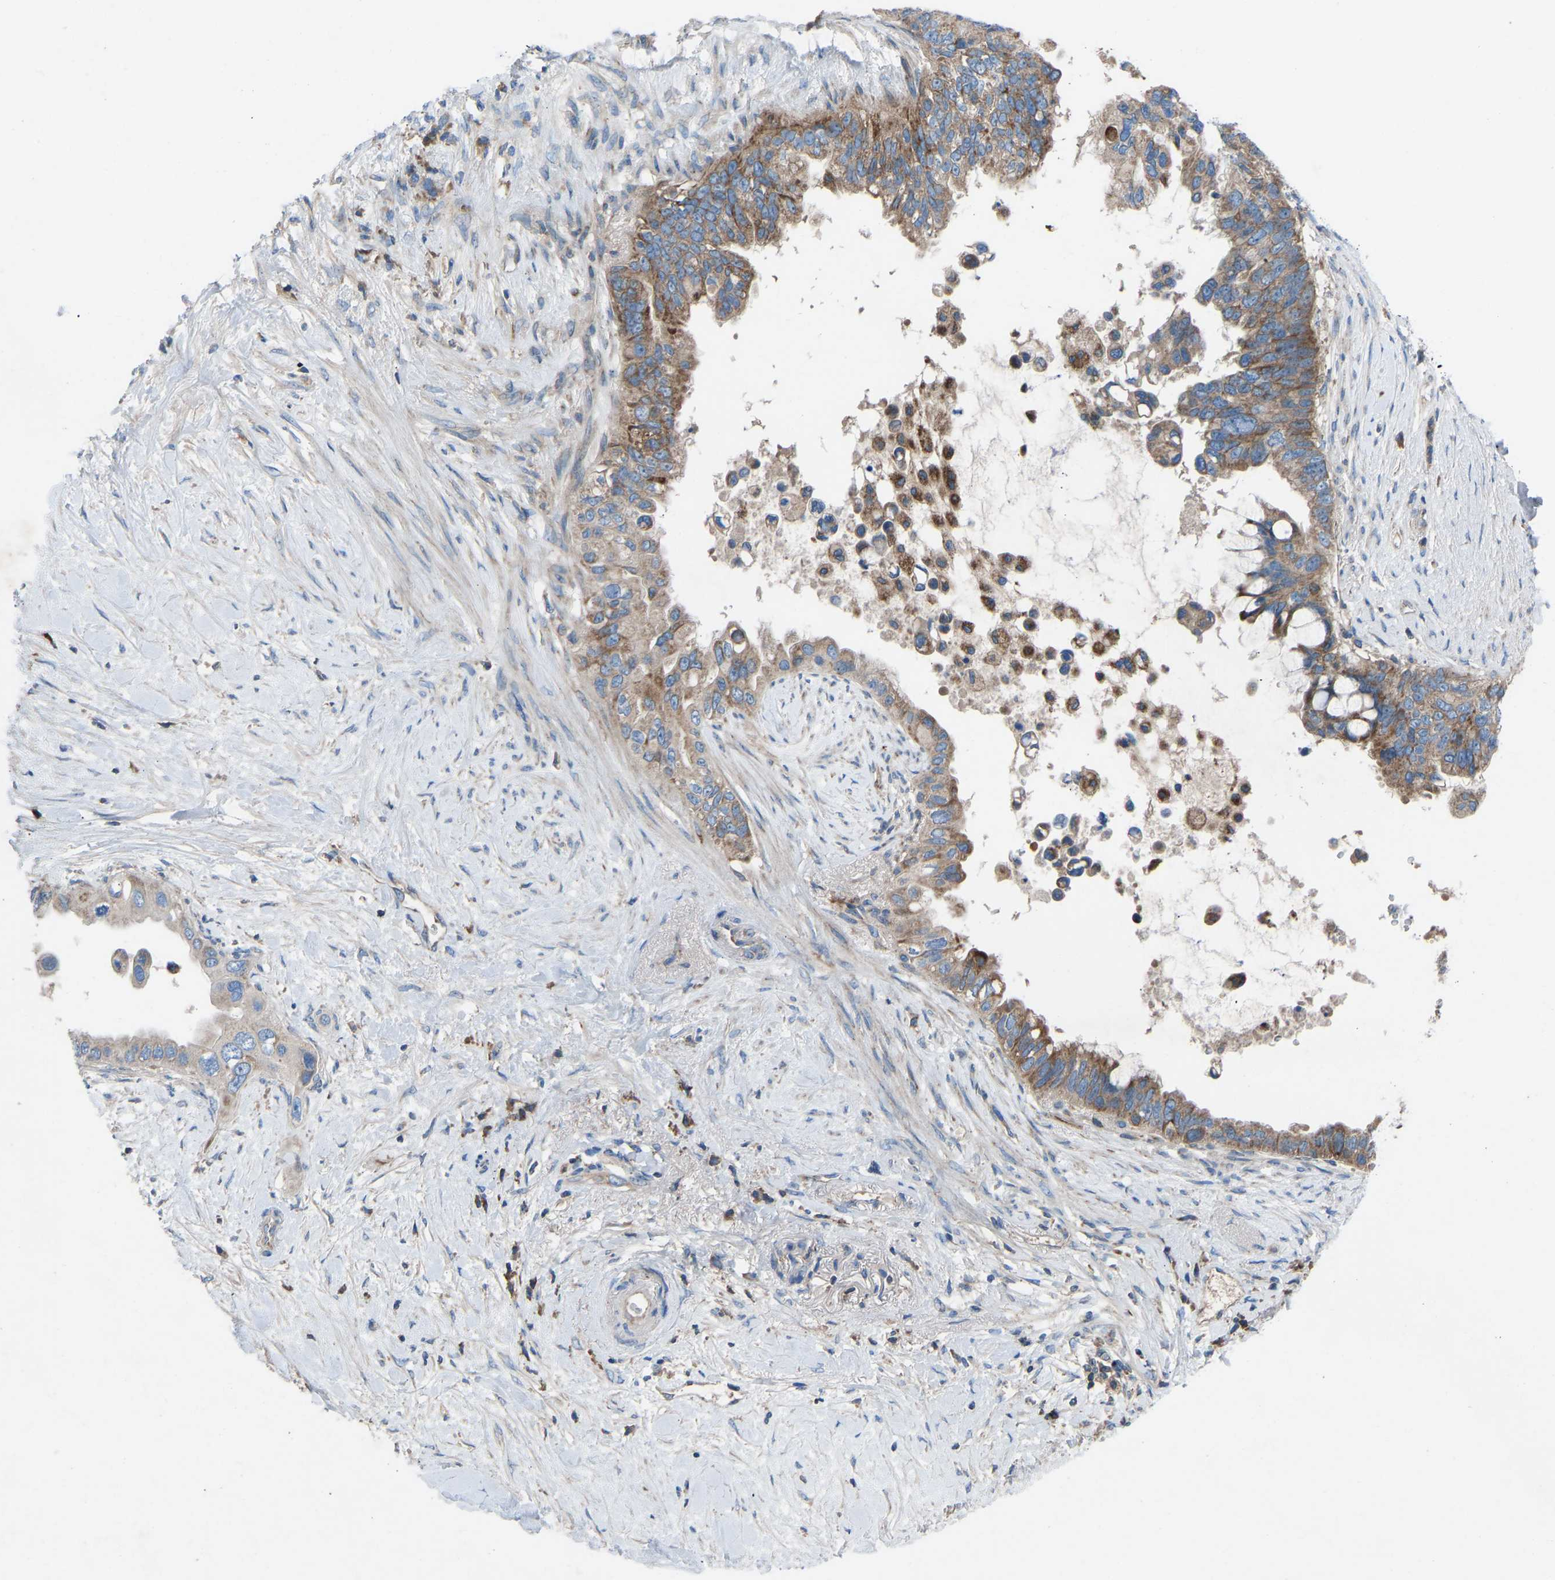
{"staining": {"intensity": "moderate", "quantity": ">75%", "location": "cytoplasmic/membranous"}, "tissue": "pancreatic cancer", "cell_type": "Tumor cells", "image_type": "cancer", "snomed": [{"axis": "morphology", "description": "Adenocarcinoma, NOS"}, {"axis": "topography", "description": "Pancreas"}], "caption": "High-magnification brightfield microscopy of pancreatic cancer (adenocarcinoma) stained with DAB (3,3'-diaminobenzidine) (brown) and counterstained with hematoxylin (blue). tumor cells exhibit moderate cytoplasmic/membranous staining is present in about>75% of cells.", "gene": "GRK6", "patient": {"sex": "female", "age": 56}}